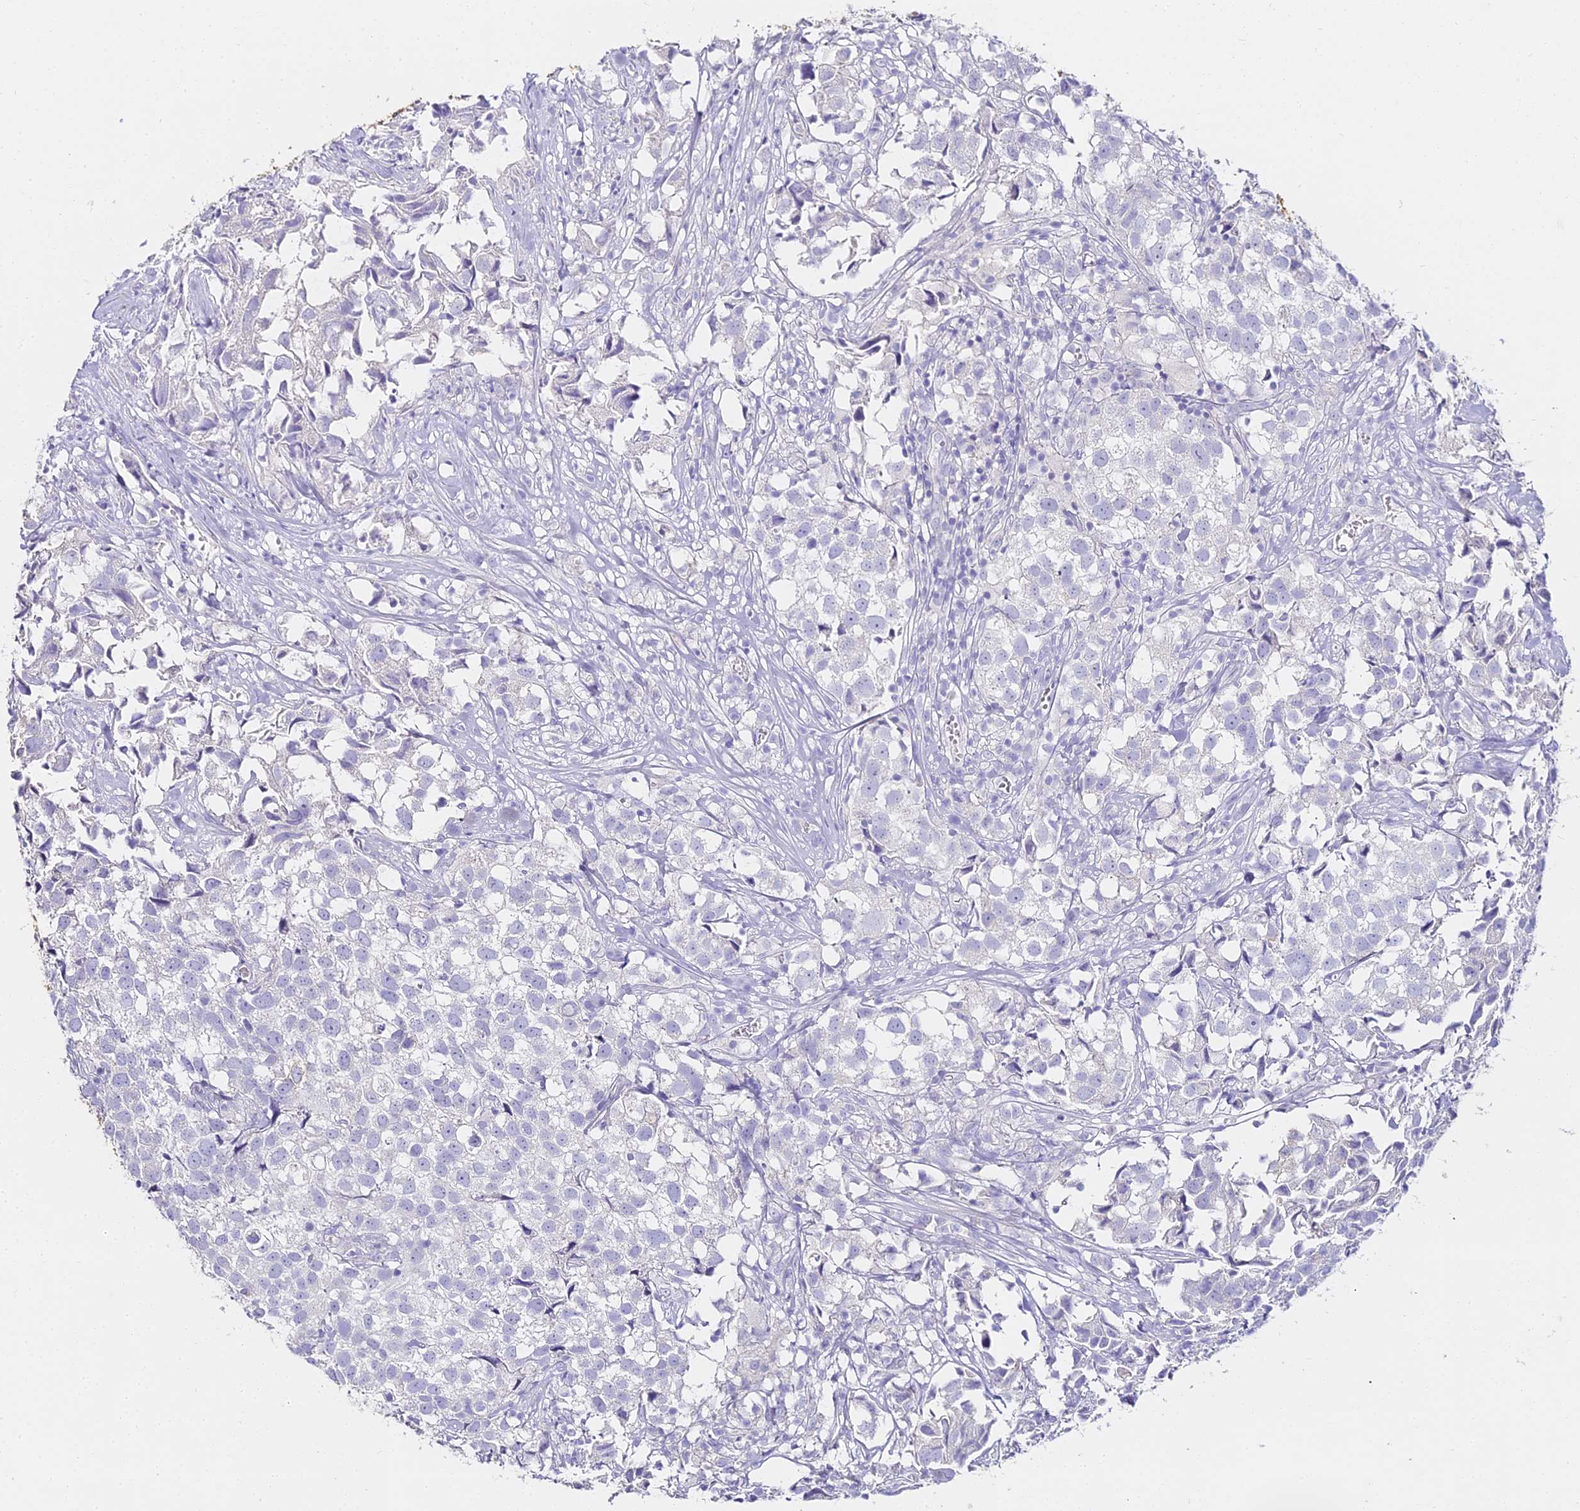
{"staining": {"intensity": "negative", "quantity": "none", "location": "none"}, "tissue": "urothelial cancer", "cell_type": "Tumor cells", "image_type": "cancer", "snomed": [{"axis": "morphology", "description": "Urothelial carcinoma, High grade"}, {"axis": "topography", "description": "Urinary bladder"}], "caption": "Urothelial cancer stained for a protein using IHC shows no staining tumor cells.", "gene": "ALPG", "patient": {"sex": "female", "age": 75}}